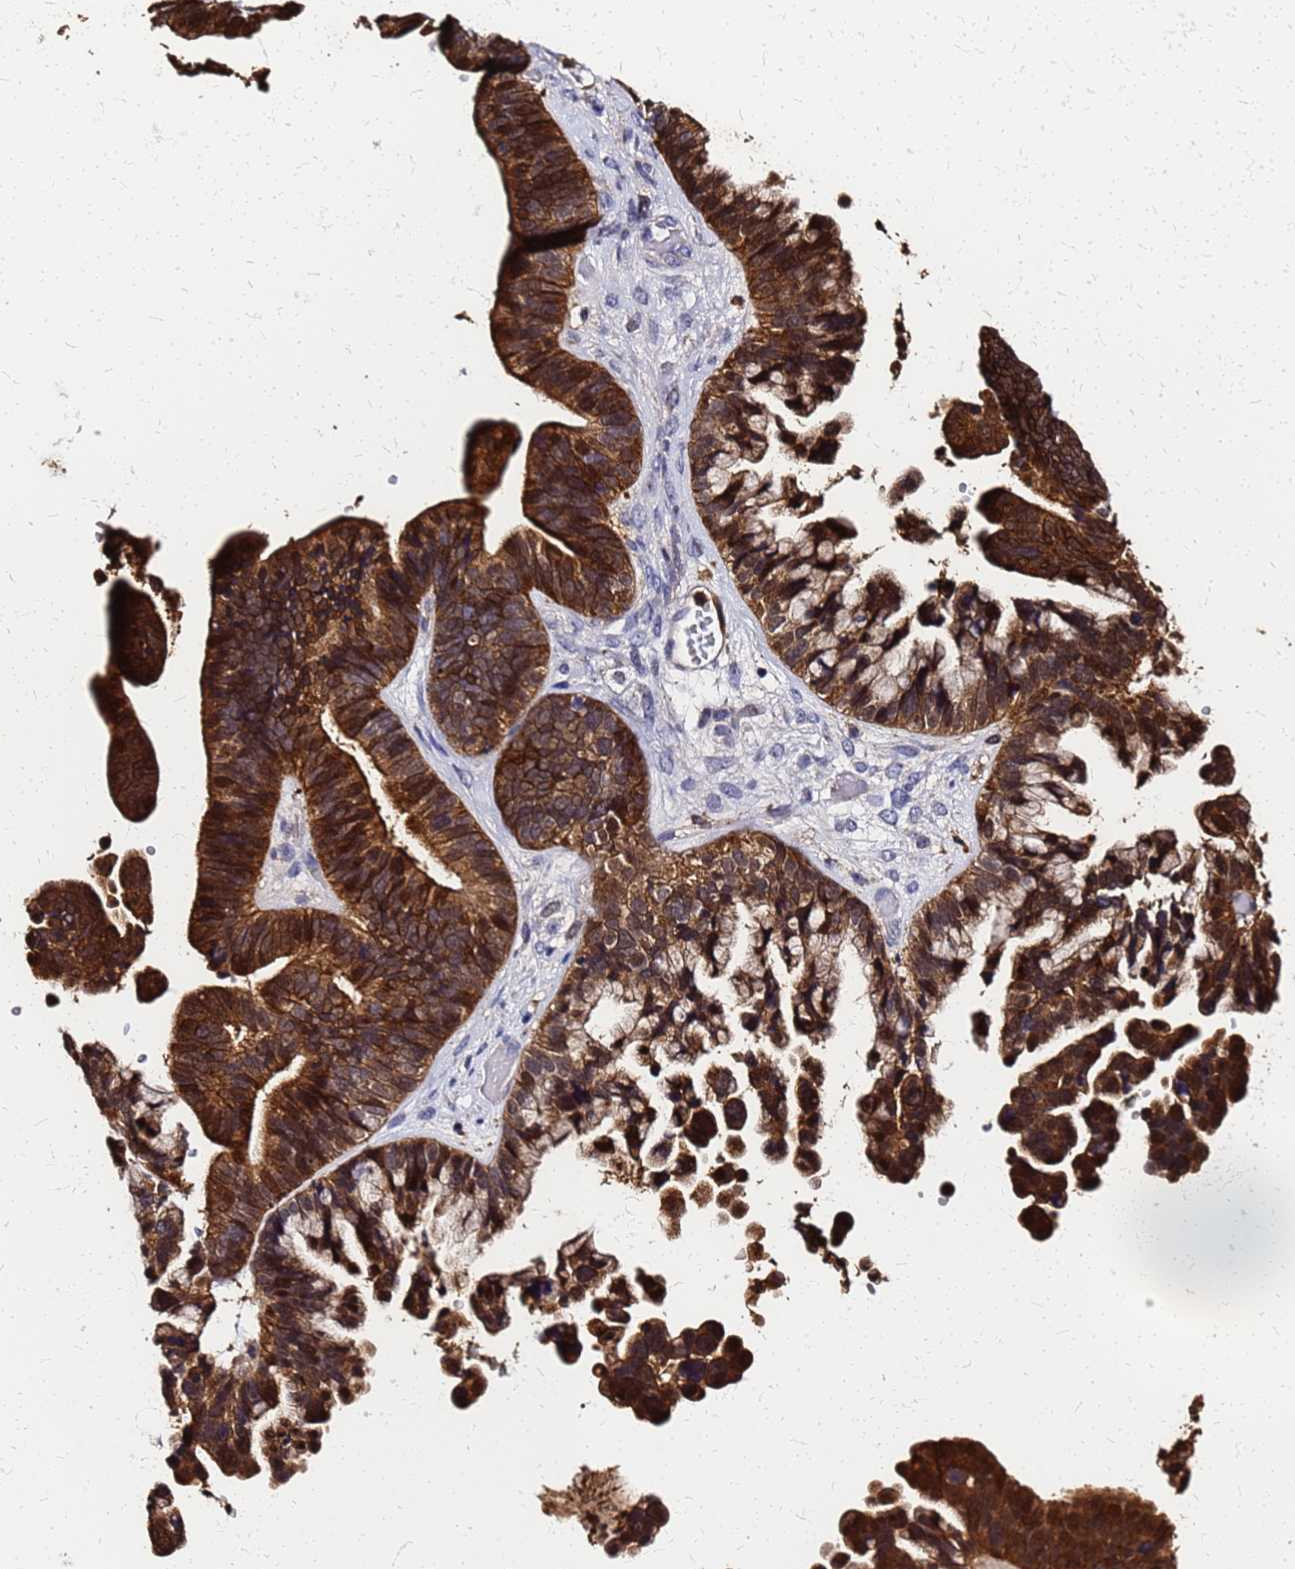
{"staining": {"intensity": "strong", "quantity": ">75%", "location": "cytoplasmic/membranous,nuclear"}, "tissue": "ovarian cancer", "cell_type": "Tumor cells", "image_type": "cancer", "snomed": [{"axis": "morphology", "description": "Cystadenocarcinoma, serous, NOS"}, {"axis": "topography", "description": "Ovary"}], "caption": "There is high levels of strong cytoplasmic/membranous and nuclear expression in tumor cells of ovarian serous cystadenocarcinoma, as demonstrated by immunohistochemical staining (brown color).", "gene": "S100A11", "patient": {"sex": "female", "age": 56}}